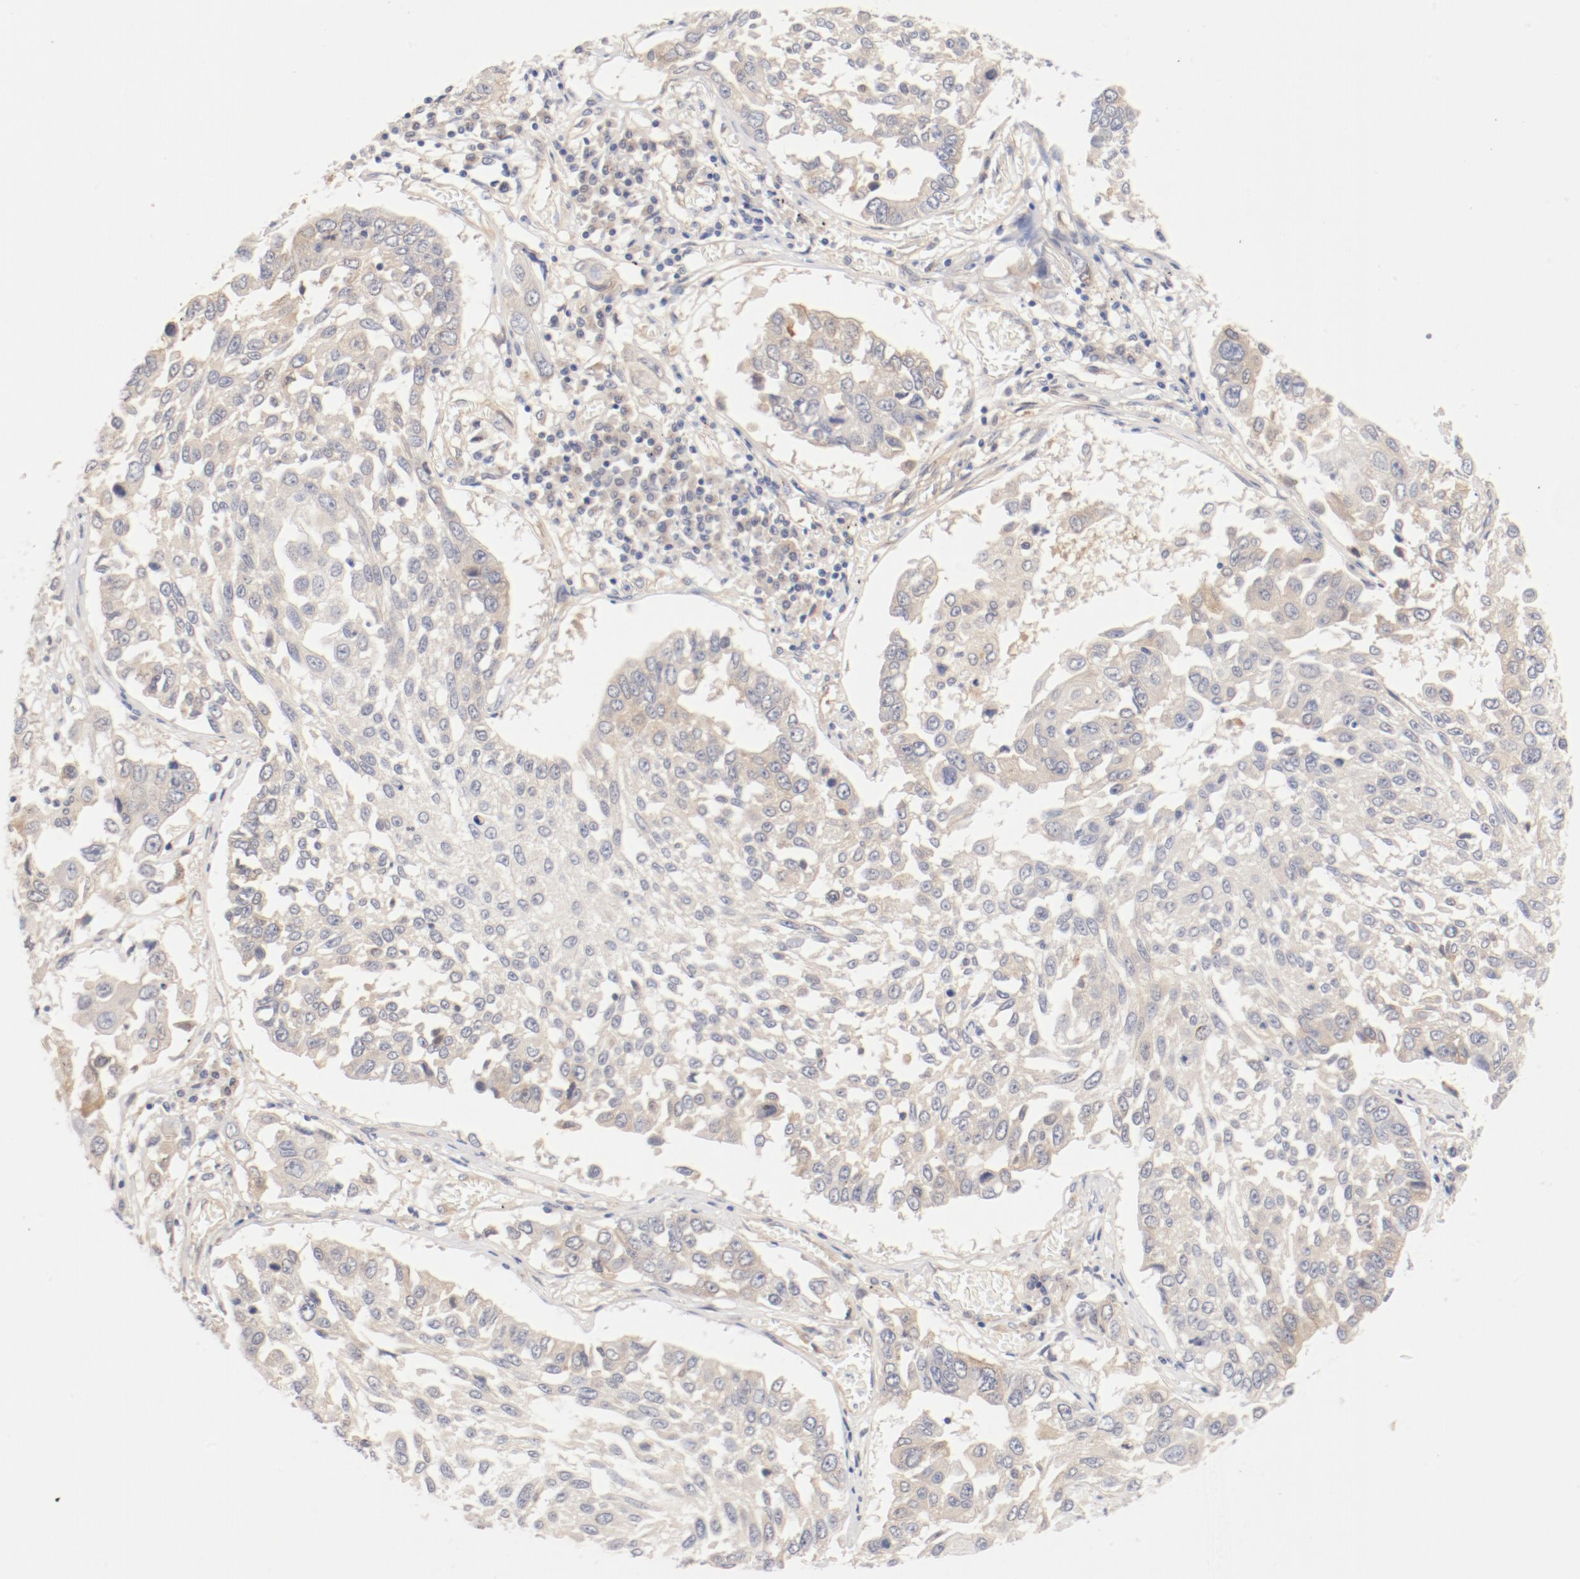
{"staining": {"intensity": "weak", "quantity": ">75%", "location": "cytoplasmic/membranous"}, "tissue": "lung cancer", "cell_type": "Tumor cells", "image_type": "cancer", "snomed": [{"axis": "morphology", "description": "Squamous cell carcinoma, NOS"}, {"axis": "topography", "description": "Lung"}], "caption": "Lung cancer was stained to show a protein in brown. There is low levels of weak cytoplasmic/membranous positivity in about >75% of tumor cells.", "gene": "DYNC1H1", "patient": {"sex": "male", "age": 71}}